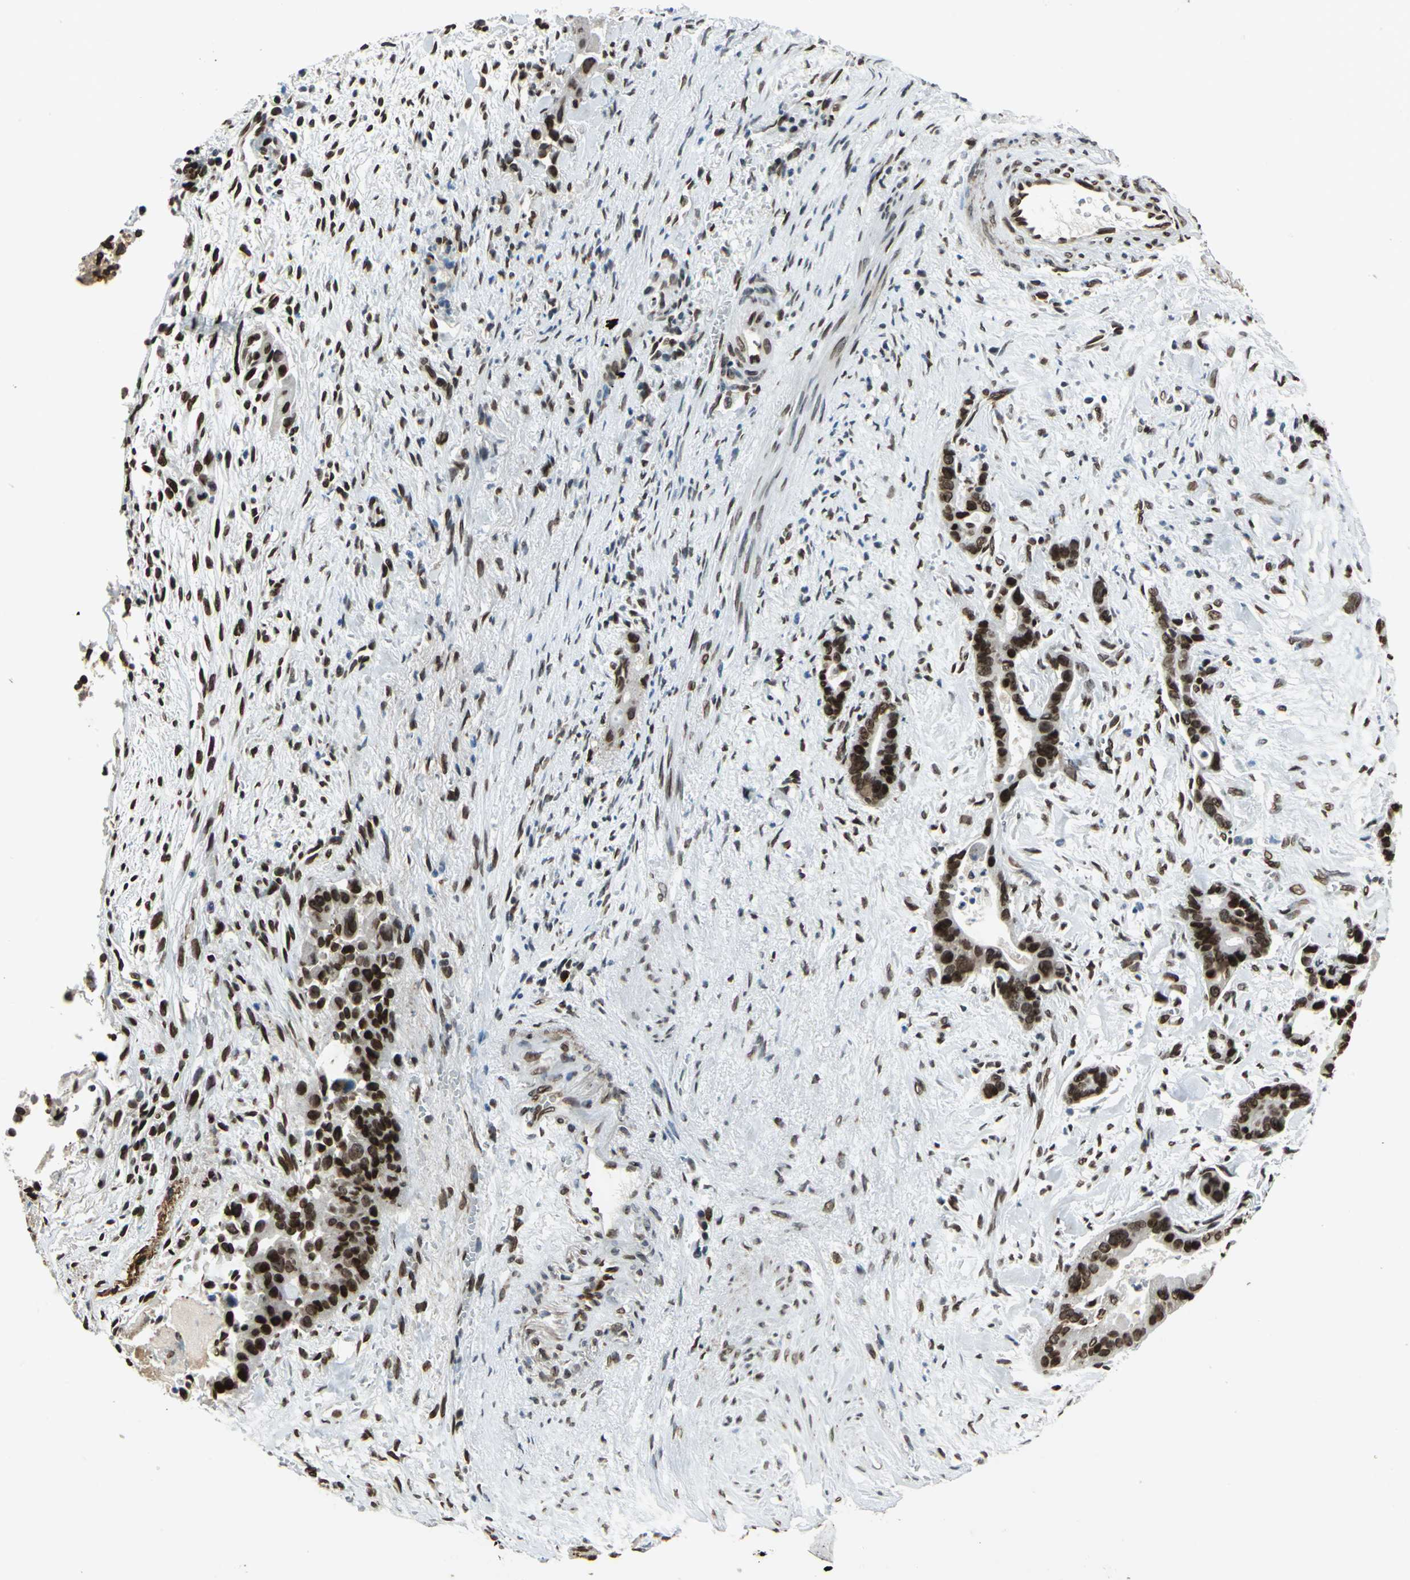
{"staining": {"intensity": "strong", "quantity": ">75%", "location": "nuclear"}, "tissue": "liver cancer", "cell_type": "Tumor cells", "image_type": "cancer", "snomed": [{"axis": "morphology", "description": "Cholangiocarcinoma"}, {"axis": "topography", "description": "Liver"}], "caption": "DAB immunohistochemical staining of human liver cancer (cholangiocarcinoma) displays strong nuclear protein expression in about >75% of tumor cells. The staining is performed using DAB brown chromogen to label protein expression. The nuclei are counter-stained blue using hematoxylin.", "gene": "ISY1", "patient": {"sex": "female", "age": 55}}